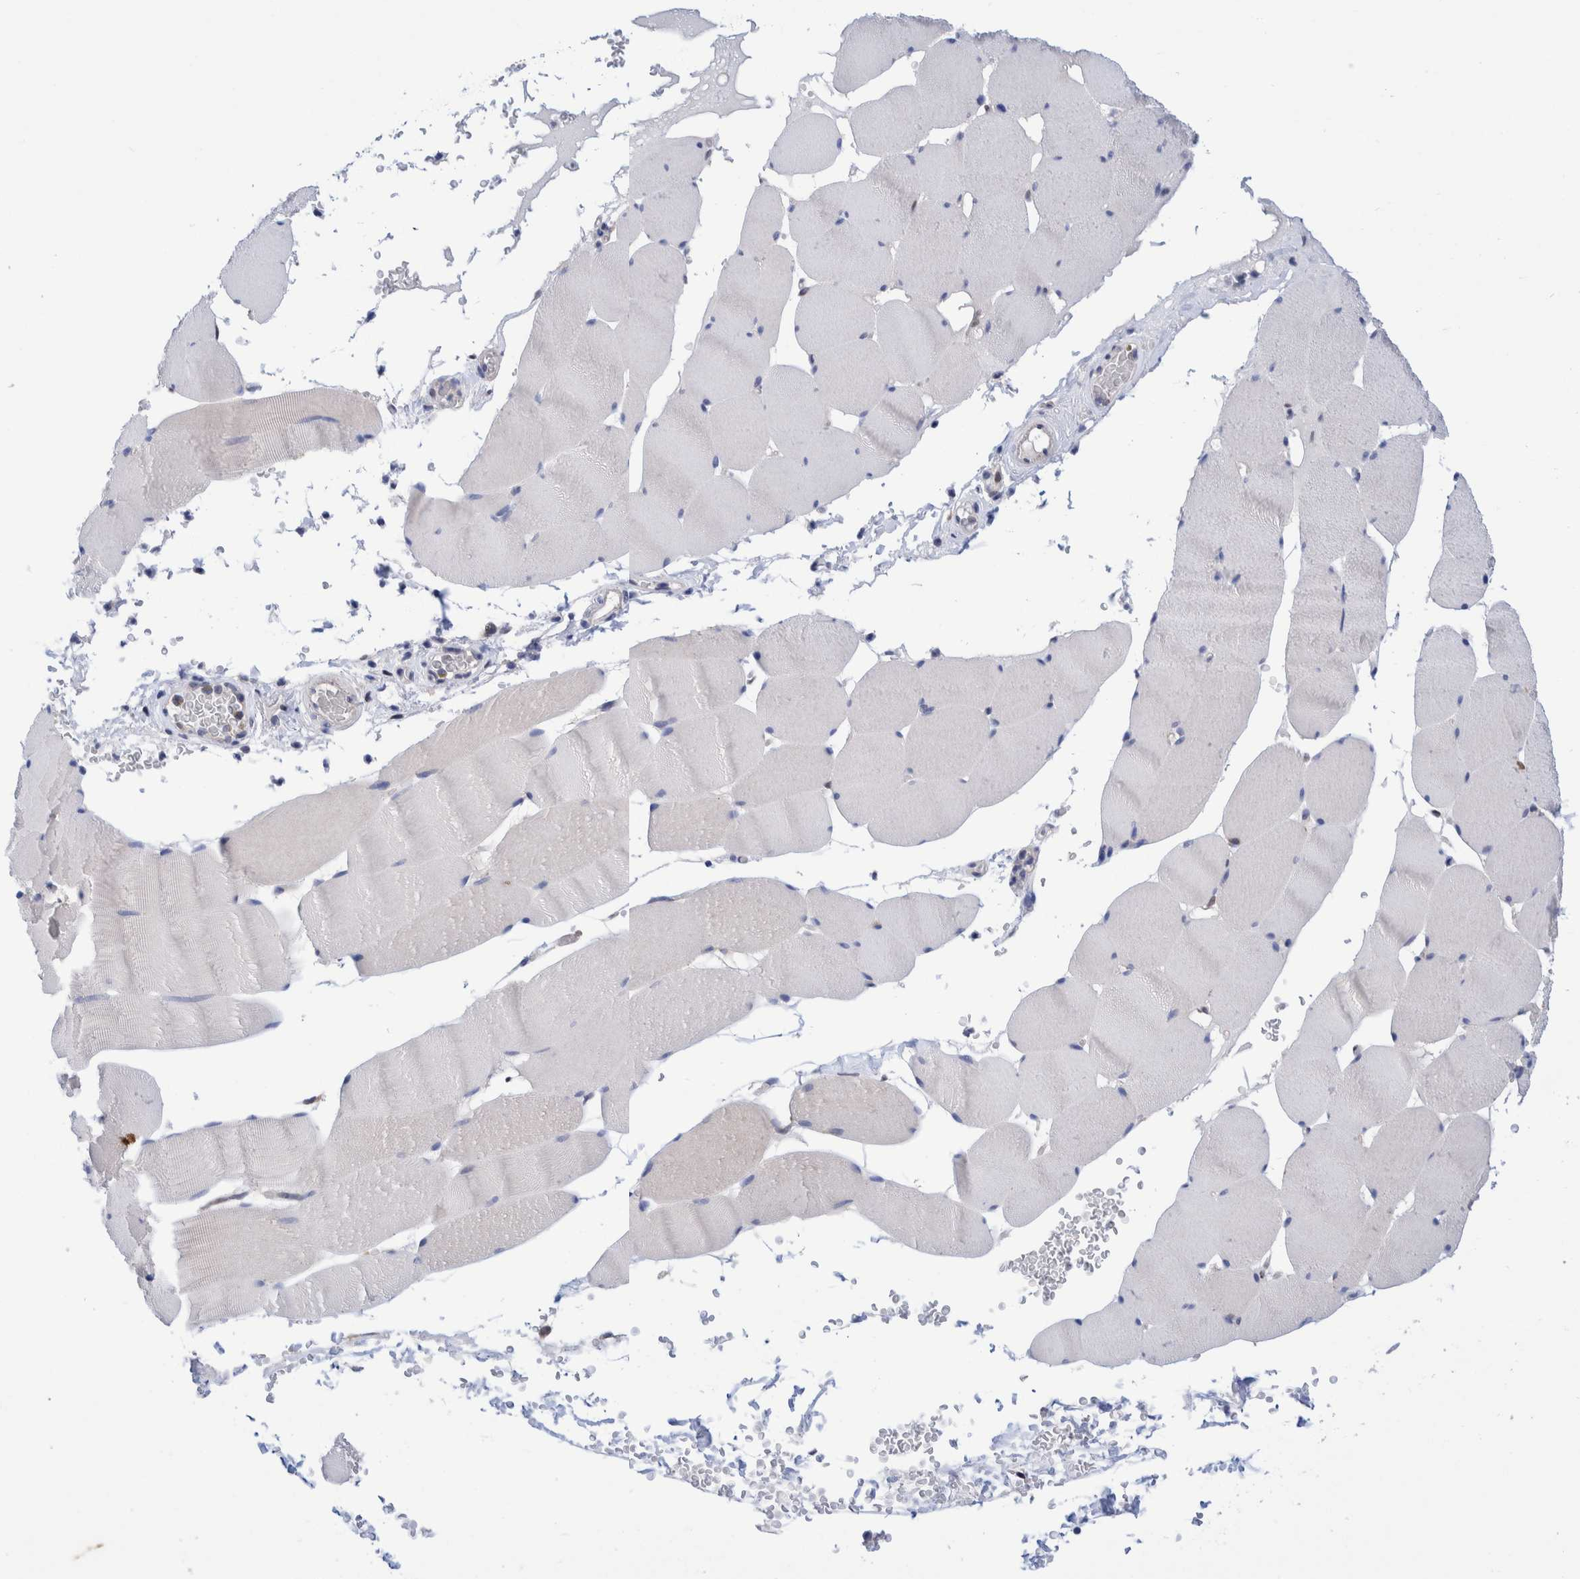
{"staining": {"intensity": "weak", "quantity": "25%-75%", "location": "cytoplasmic/membranous"}, "tissue": "skeletal muscle", "cell_type": "Myocytes", "image_type": "normal", "snomed": [{"axis": "morphology", "description": "Normal tissue, NOS"}, {"axis": "topography", "description": "Skeletal muscle"}], "caption": "This histopathology image displays normal skeletal muscle stained with immunohistochemistry to label a protein in brown. The cytoplasmic/membranous of myocytes show weak positivity for the protein. Nuclei are counter-stained blue.", "gene": "PFAS", "patient": {"sex": "male", "age": 62}}